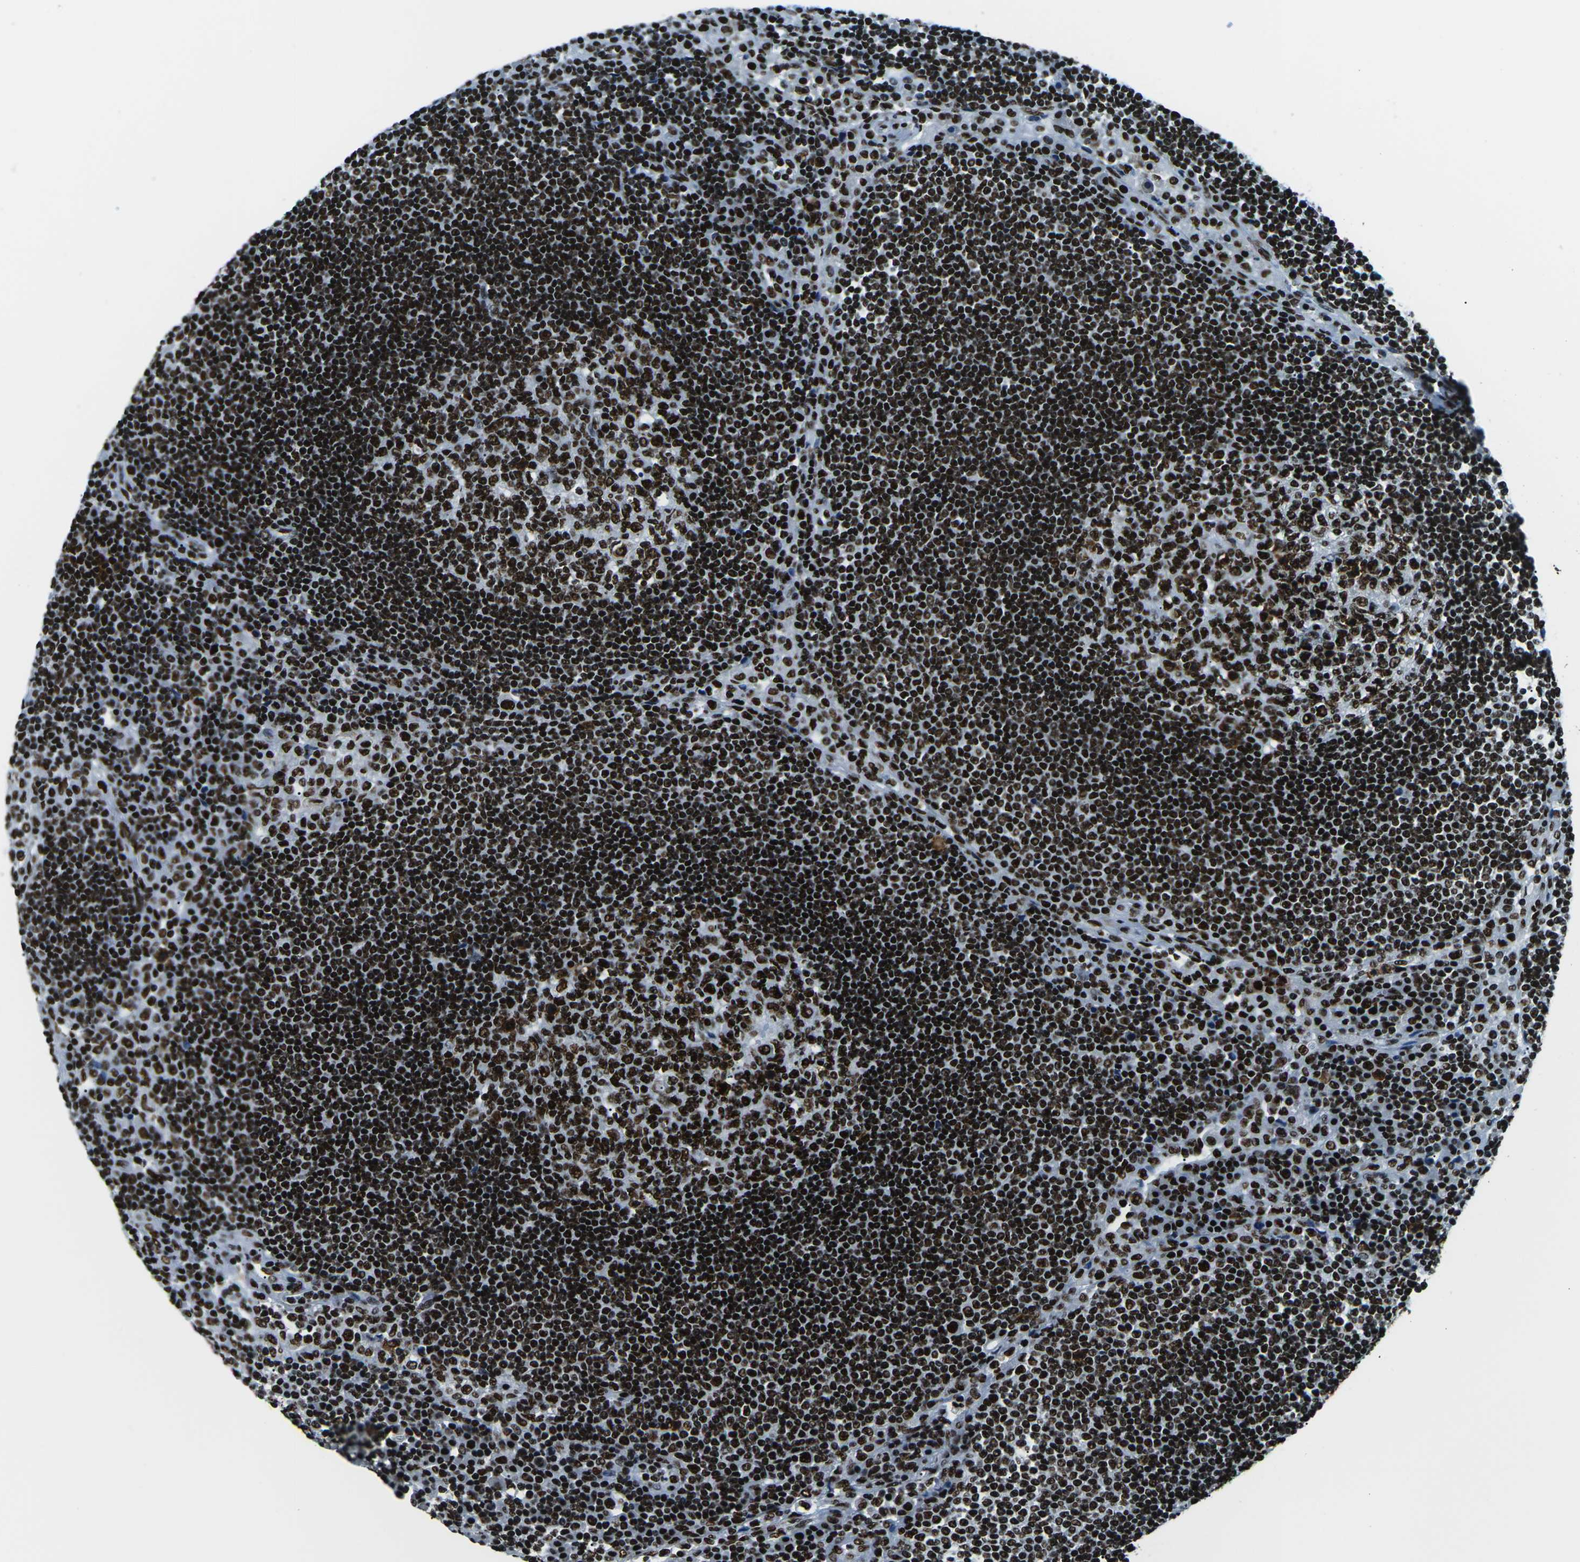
{"staining": {"intensity": "strong", "quantity": ">75%", "location": "nuclear"}, "tissue": "lymph node", "cell_type": "Germinal center cells", "image_type": "normal", "snomed": [{"axis": "morphology", "description": "Normal tissue, NOS"}, {"axis": "topography", "description": "Lymph node"}], "caption": "Immunohistochemistry staining of normal lymph node, which displays high levels of strong nuclear positivity in about >75% of germinal center cells indicating strong nuclear protein staining. The staining was performed using DAB (brown) for protein detection and nuclei were counterstained in hematoxylin (blue).", "gene": "HNRNPL", "patient": {"sex": "female", "age": 53}}